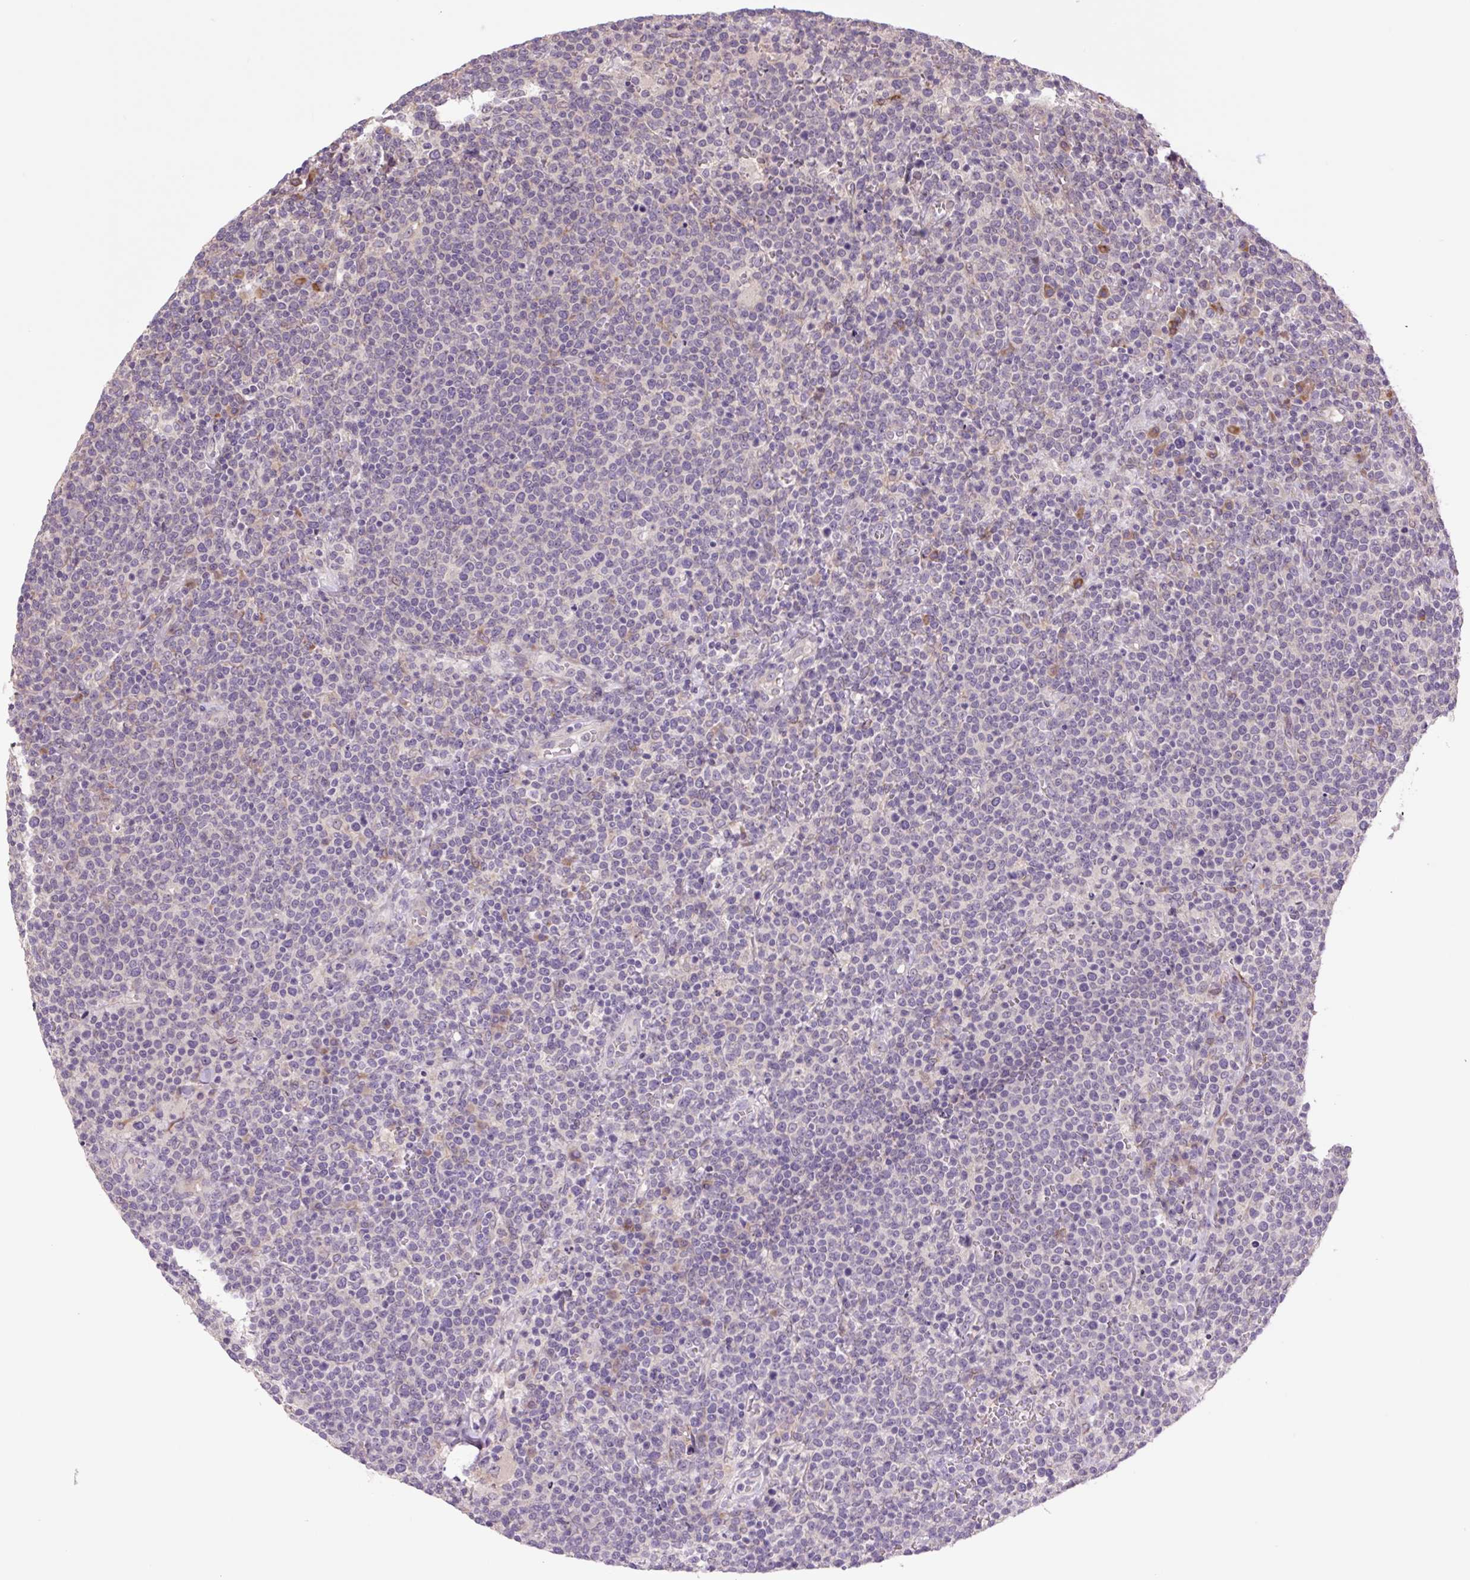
{"staining": {"intensity": "negative", "quantity": "none", "location": "none"}, "tissue": "lymphoma", "cell_type": "Tumor cells", "image_type": "cancer", "snomed": [{"axis": "morphology", "description": "Malignant lymphoma, non-Hodgkin's type, High grade"}, {"axis": "topography", "description": "Lymph node"}], "caption": "Malignant lymphoma, non-Hodgkin's type (high-grade) stained for a protein using IHC demonstrates no expression tumor cells.", "gene": "PLA2G4A", "patient": {"sex": "male", "age": 61}}